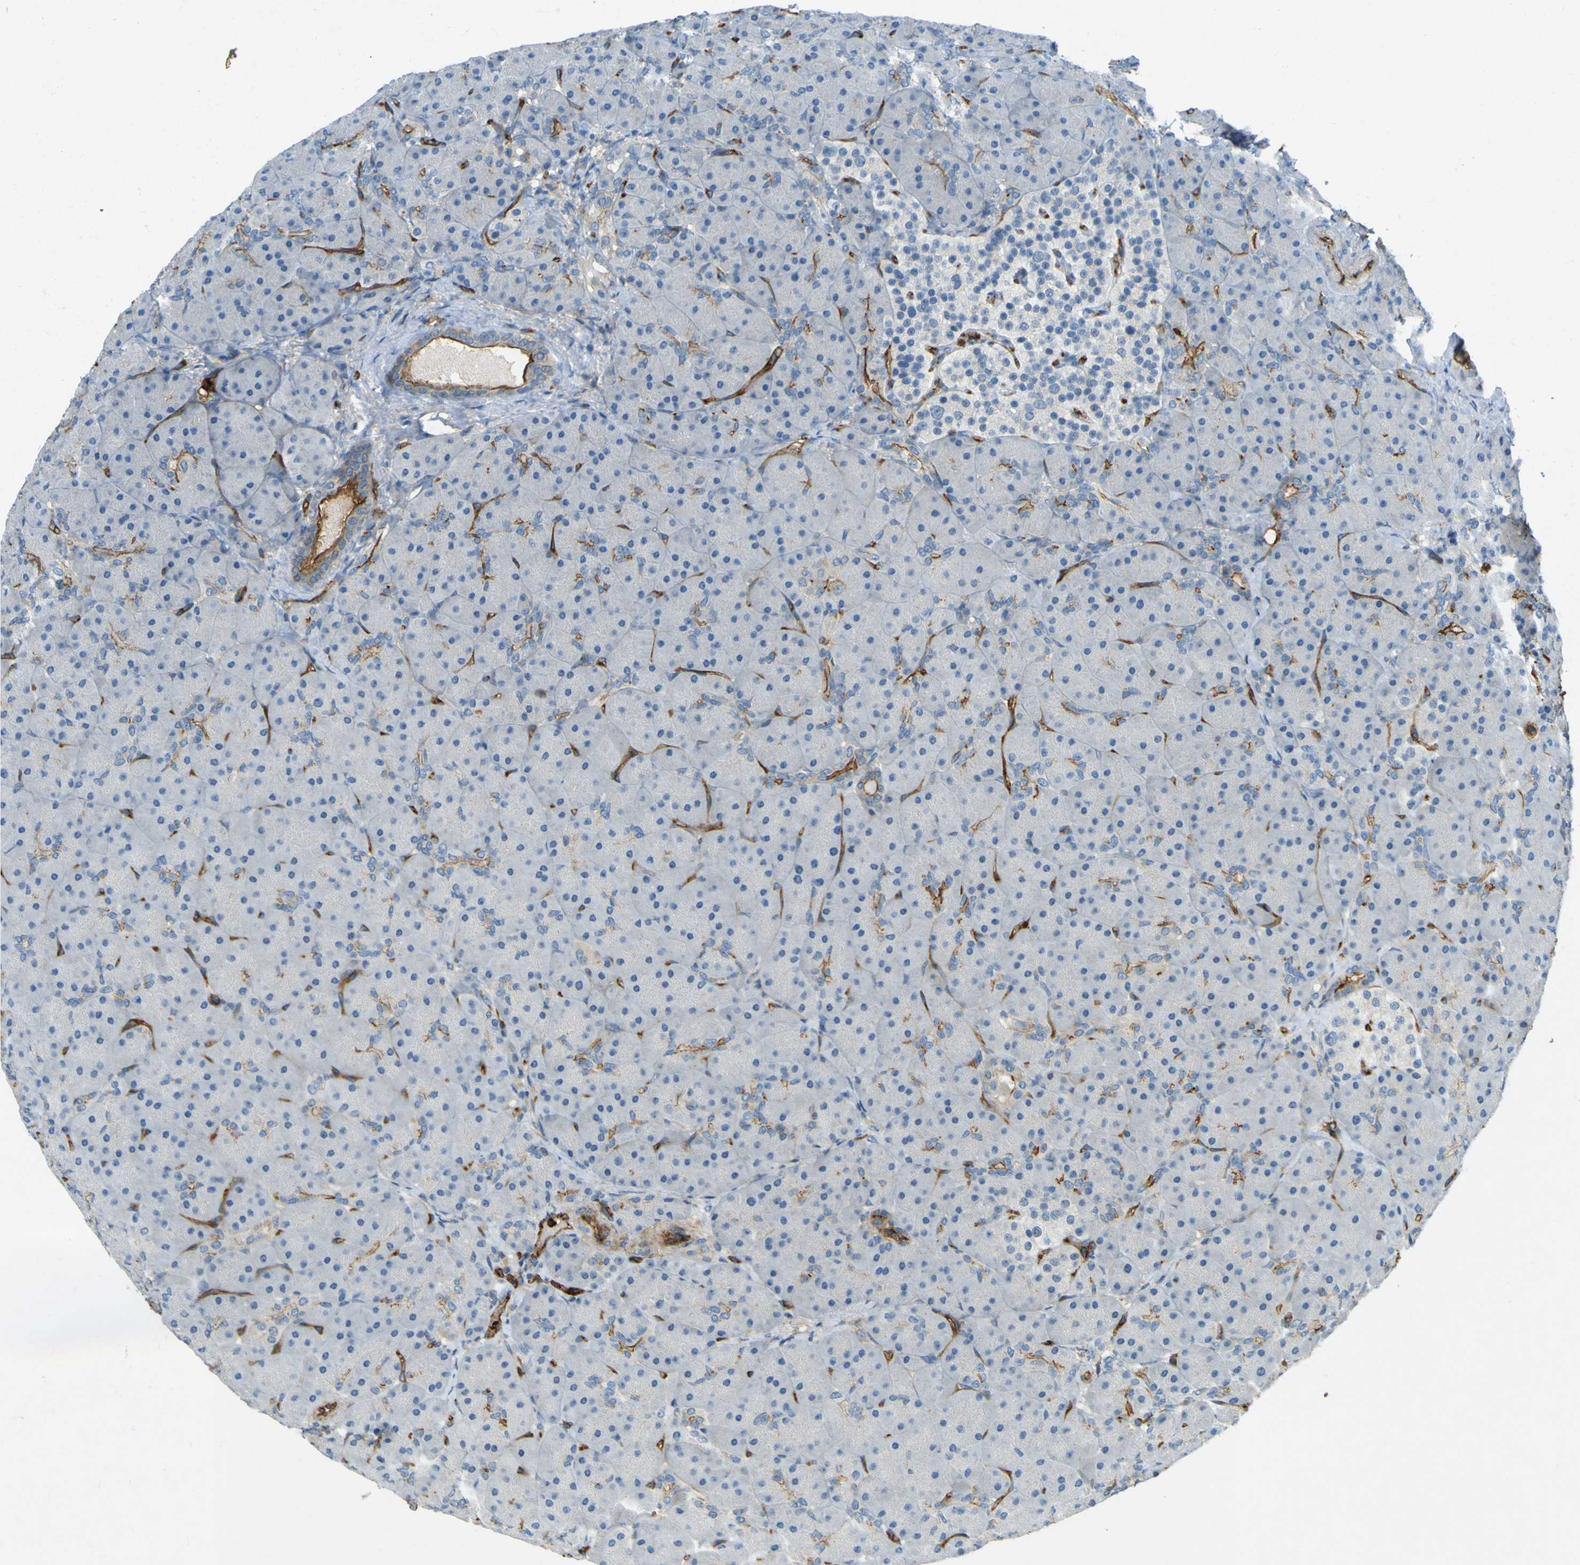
{"staining": {"intensity": "negative", "quantity": "none", "location": "none"}, "tissue": "pancreas", "cell_type": "Exocrine glandular cells", "image_type": "normal", "snomed": [{"axis": "morphology", "description": "Normal tissue, NOS"}, {"axis": "topography", "description": "Pancreas"}], "caption": "Immunohistochemistry (IHC) micrograph of unremarkable human pancreas stained for a protein (brown), which exhibits no expression in exocrine glandular cells. (Stains: DAB (3,3'-diaminobenzidine) IHC with hematoxylin counter stain, Microscopy: brightfield microscopy at high magnification).", "gene": "PLXDC1", "patient": {"sex": "male", "age": 66}}